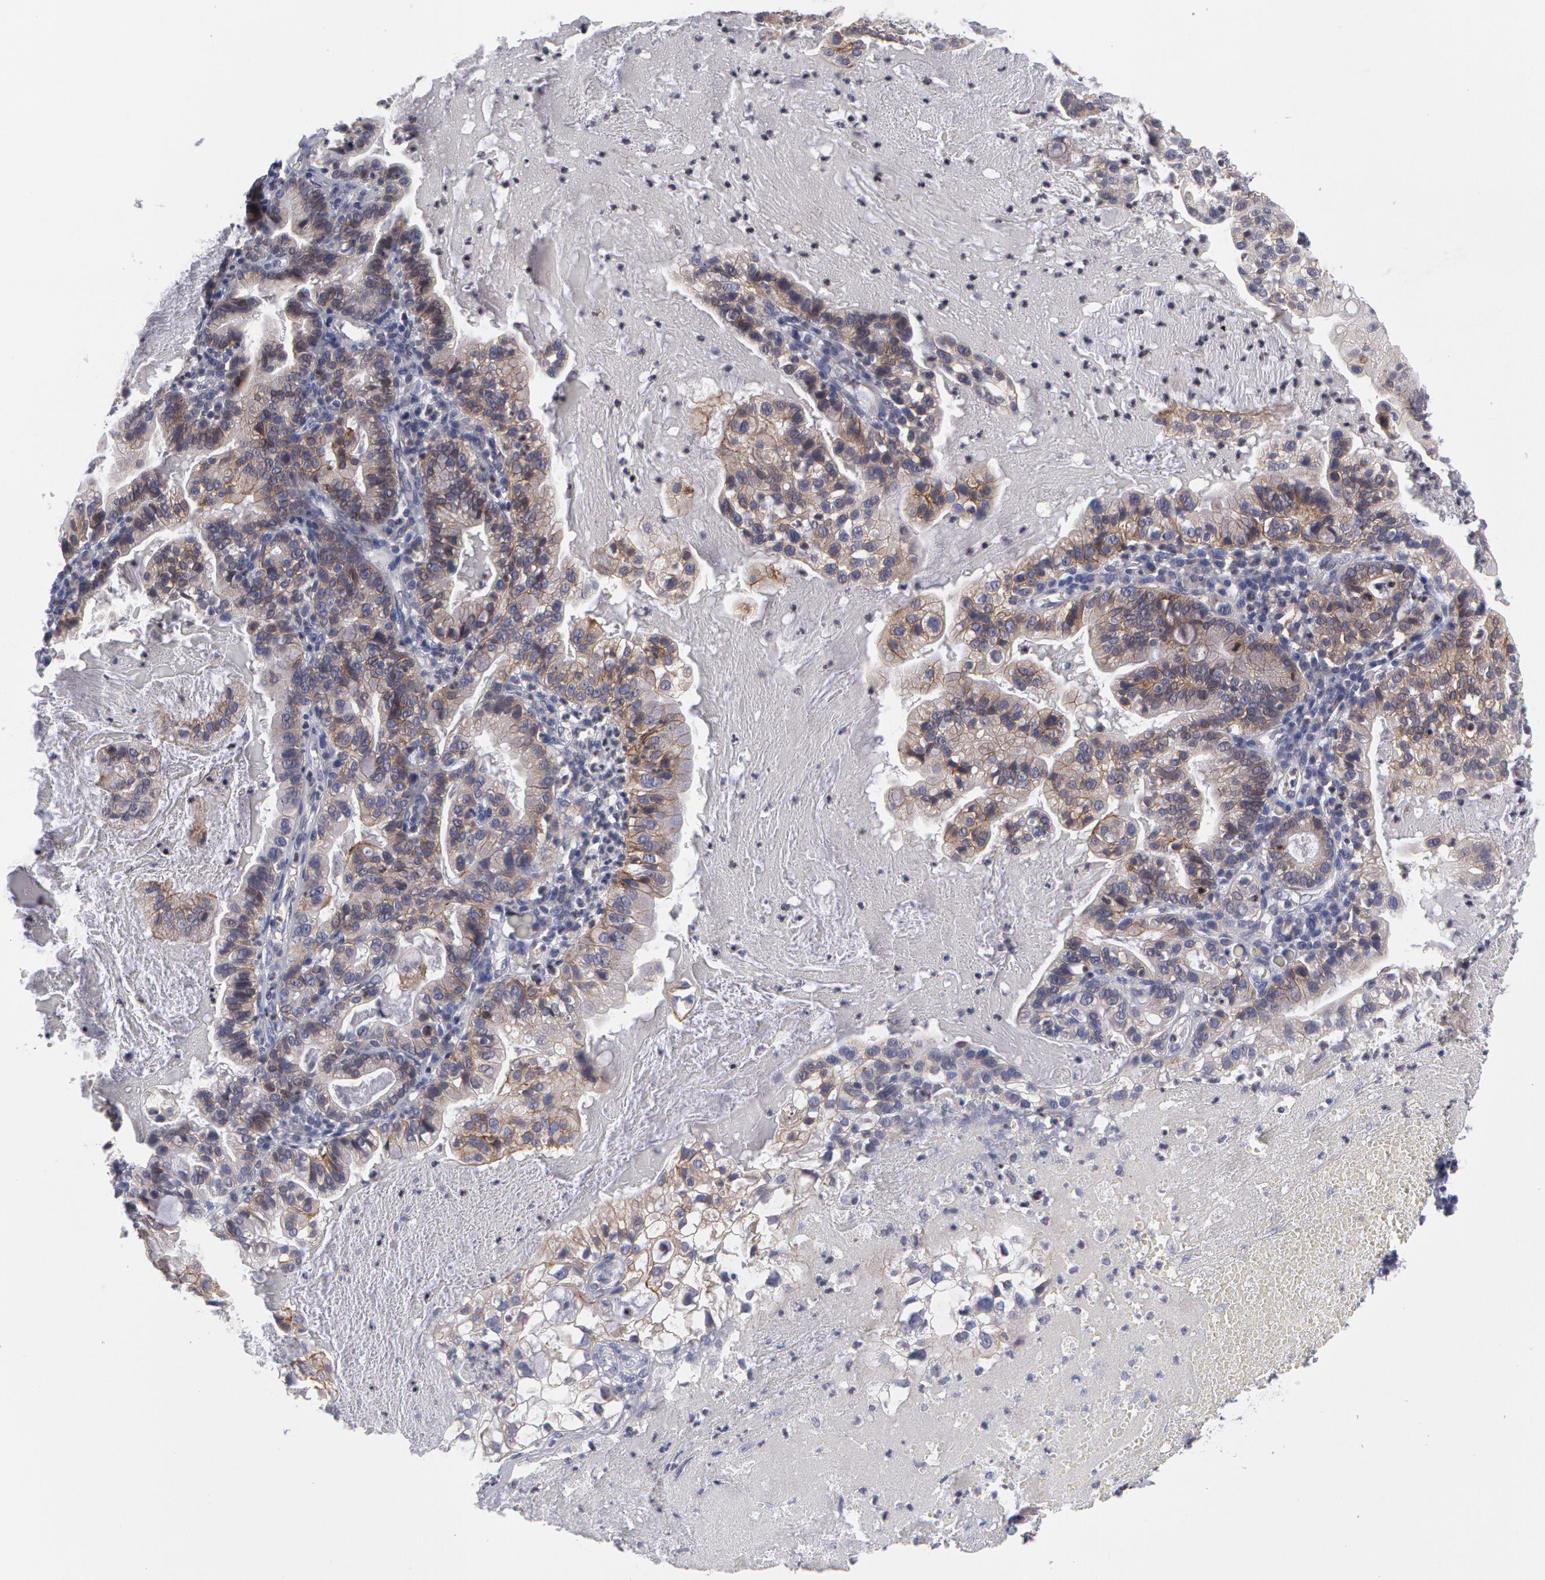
{"staining": {"intensity": "weak", "quantity": ">75%", "location": "cytoplasmic/membranous"}, "tissue": "cervical cancer", "cell_type": "Tumor cells", "image_type": "cancer", "snomed": [{"axis": "morphology", "description": "Adenocarcinoma, NOS"}, {"axis": "topography", "description": "Cervix"}], "caption": "An image of cervical cancer (adenocarcinoma) stained for a protein displays weak cytoplasmic/membranous brown staining in tumor cells.", "gene": "ERBB2", "patient": {"sex": "female", "age": 41}}